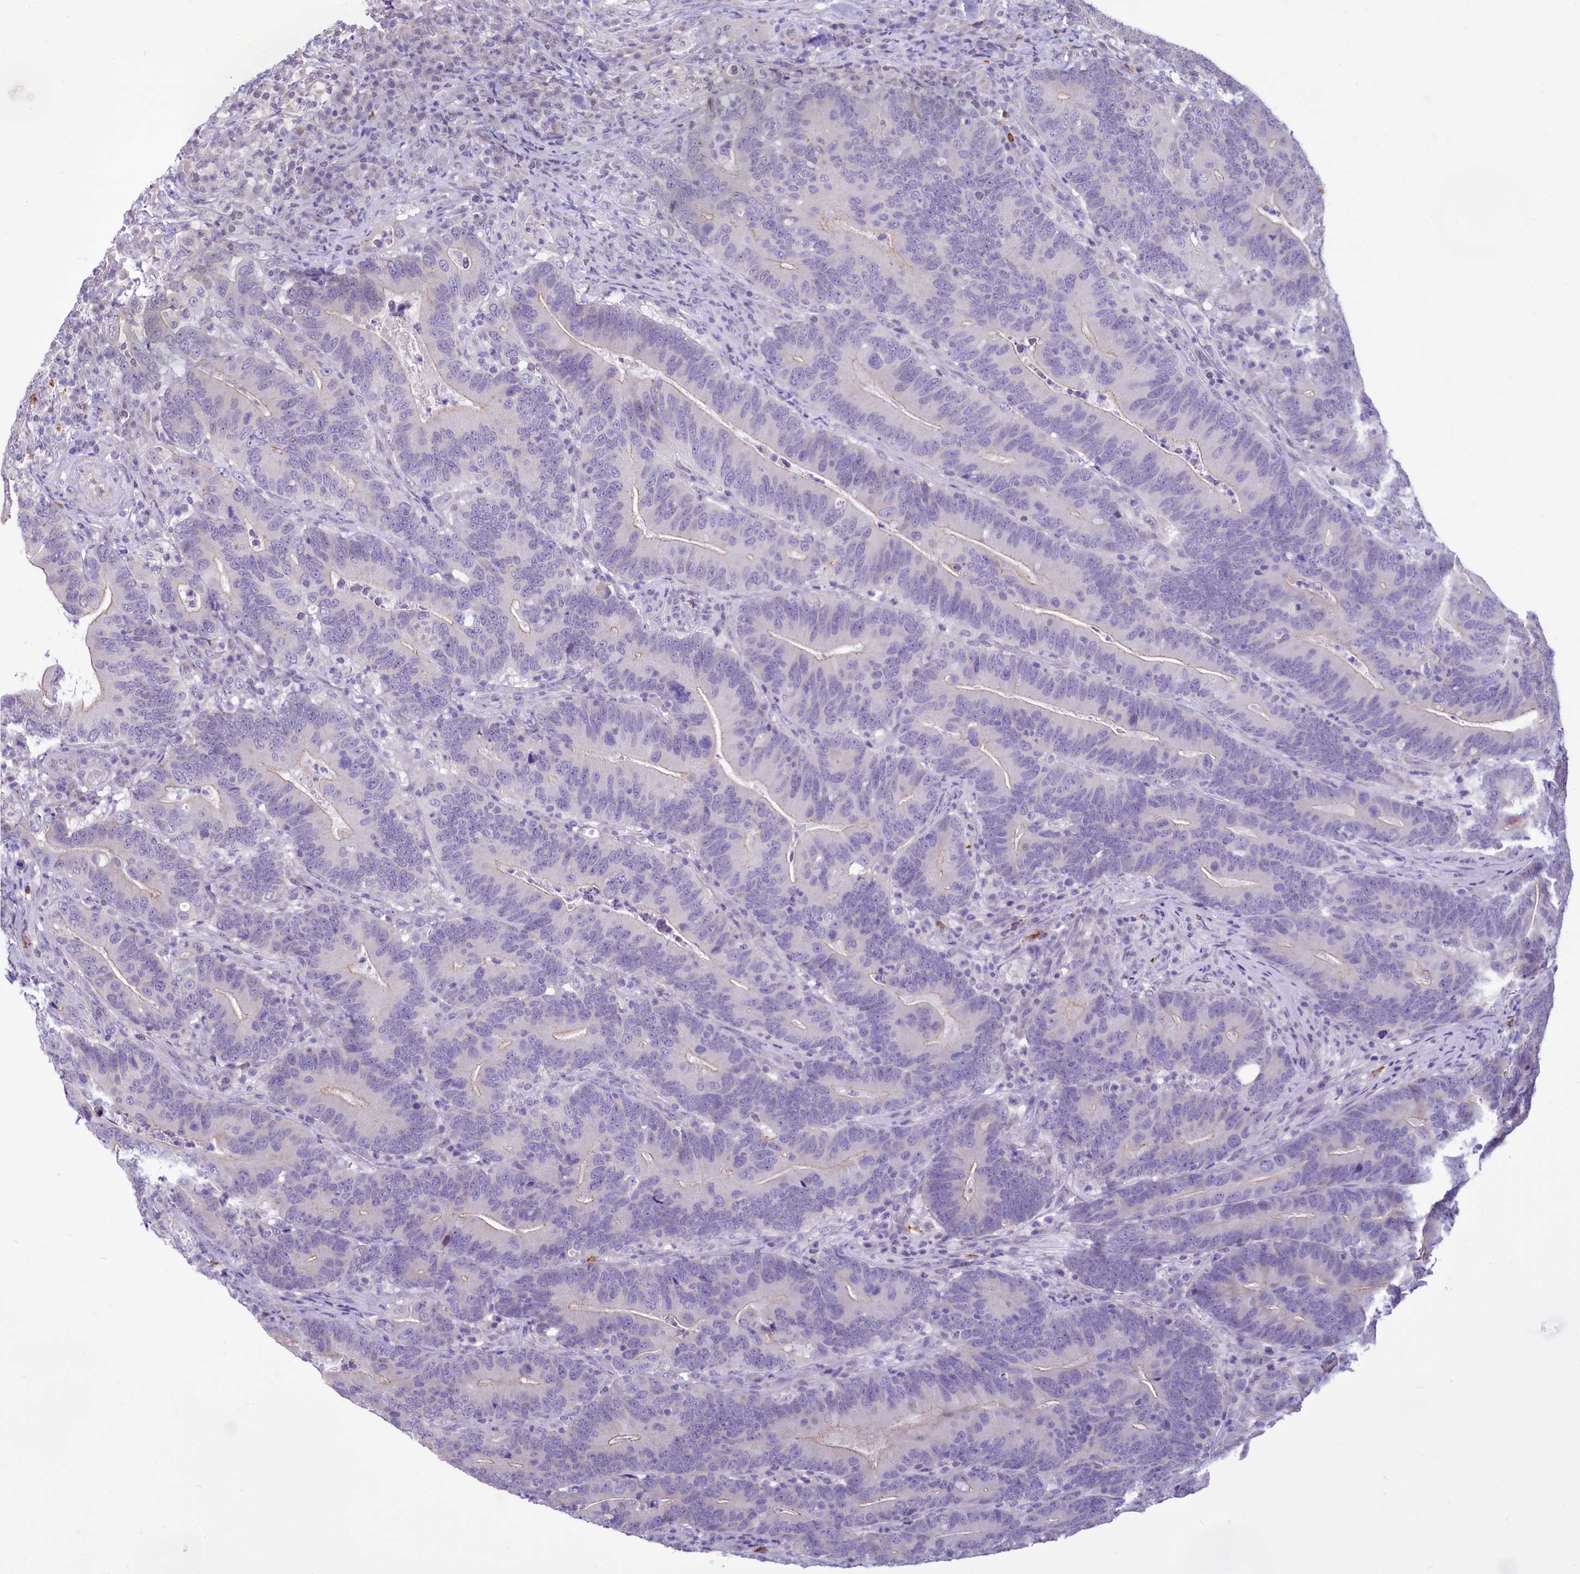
{"staining": {"intensity": "negative", "quantity": "none", "location": "none"}, "tissue": "colorectal cancer", "cell_type": "Tumor cells", "image_type": "cancer", "snomed": [{"axis": "morphology", "description": "Adenocarcinoma, NOS"}, {"axis": "topography", "description": "Colon"}], "caption": "A high-resolution micrograph shows immunohistochemistry (IHC) staining of adenocarcinoma (colorectal), which shows no significant staining in tumor cells.", "gene": "BANK1", "patient": {"sex": "female", "age": 66}}